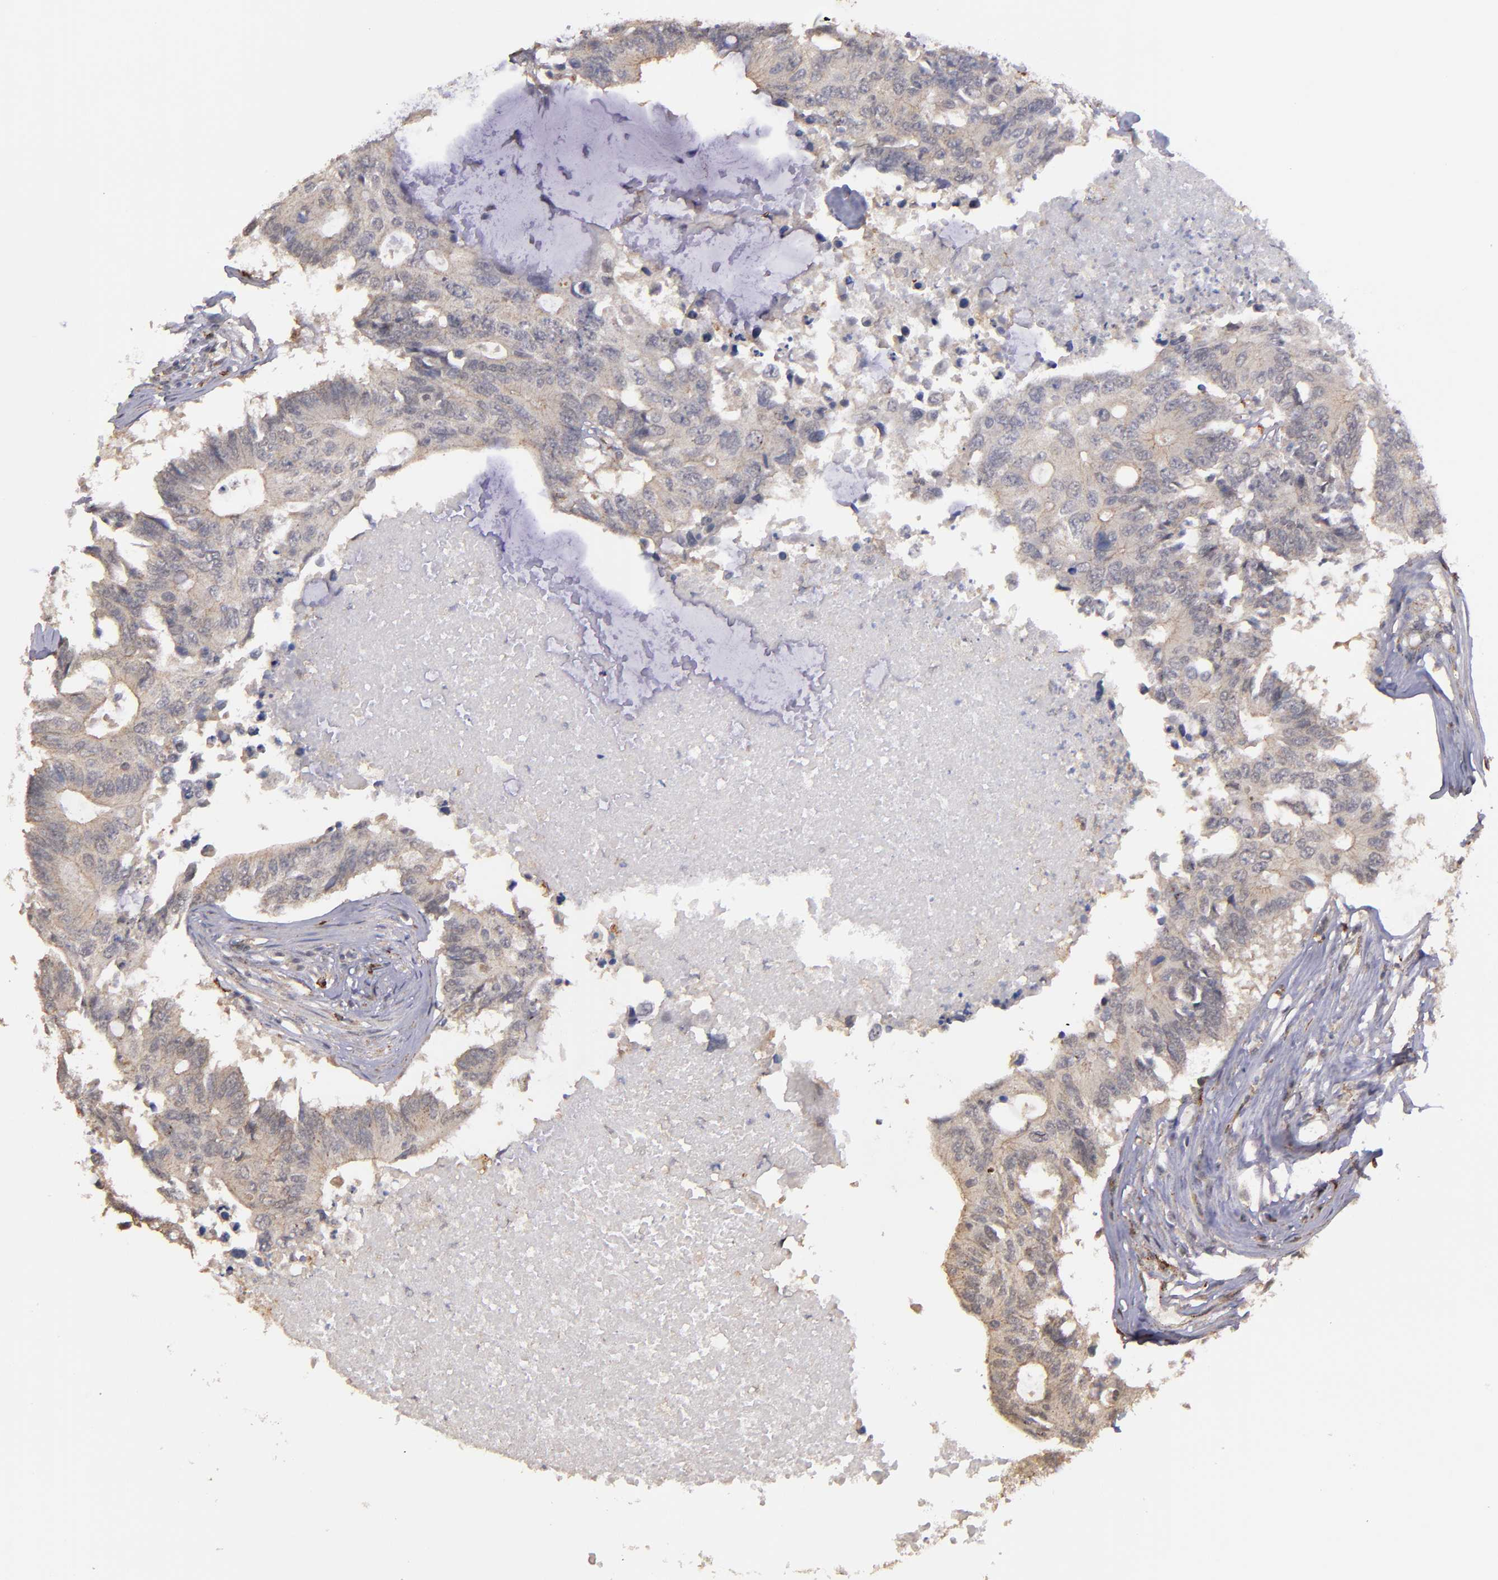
{"staining": {"intensity": "weak", "quantity": ">75%", "location": "cytoplasmic/membranous"}, "tissue": "colorectal cancer", "cell_type": "Tumor cells", "image_type": "cancer", "snomed": [{"axis": "morphology", "description": "Adenocarcinoma, NOS"}, {"axis": "topography", "description": "Colon"}], "caption": "Immunohistochemistry (IHC) of colorectal cancer displays low levels of weak cytoplasmic/membranous positivity in about >75% of tumor cells.", "gene": "SIPA1L1", "patient": {"sex": "male", "age": 71}}